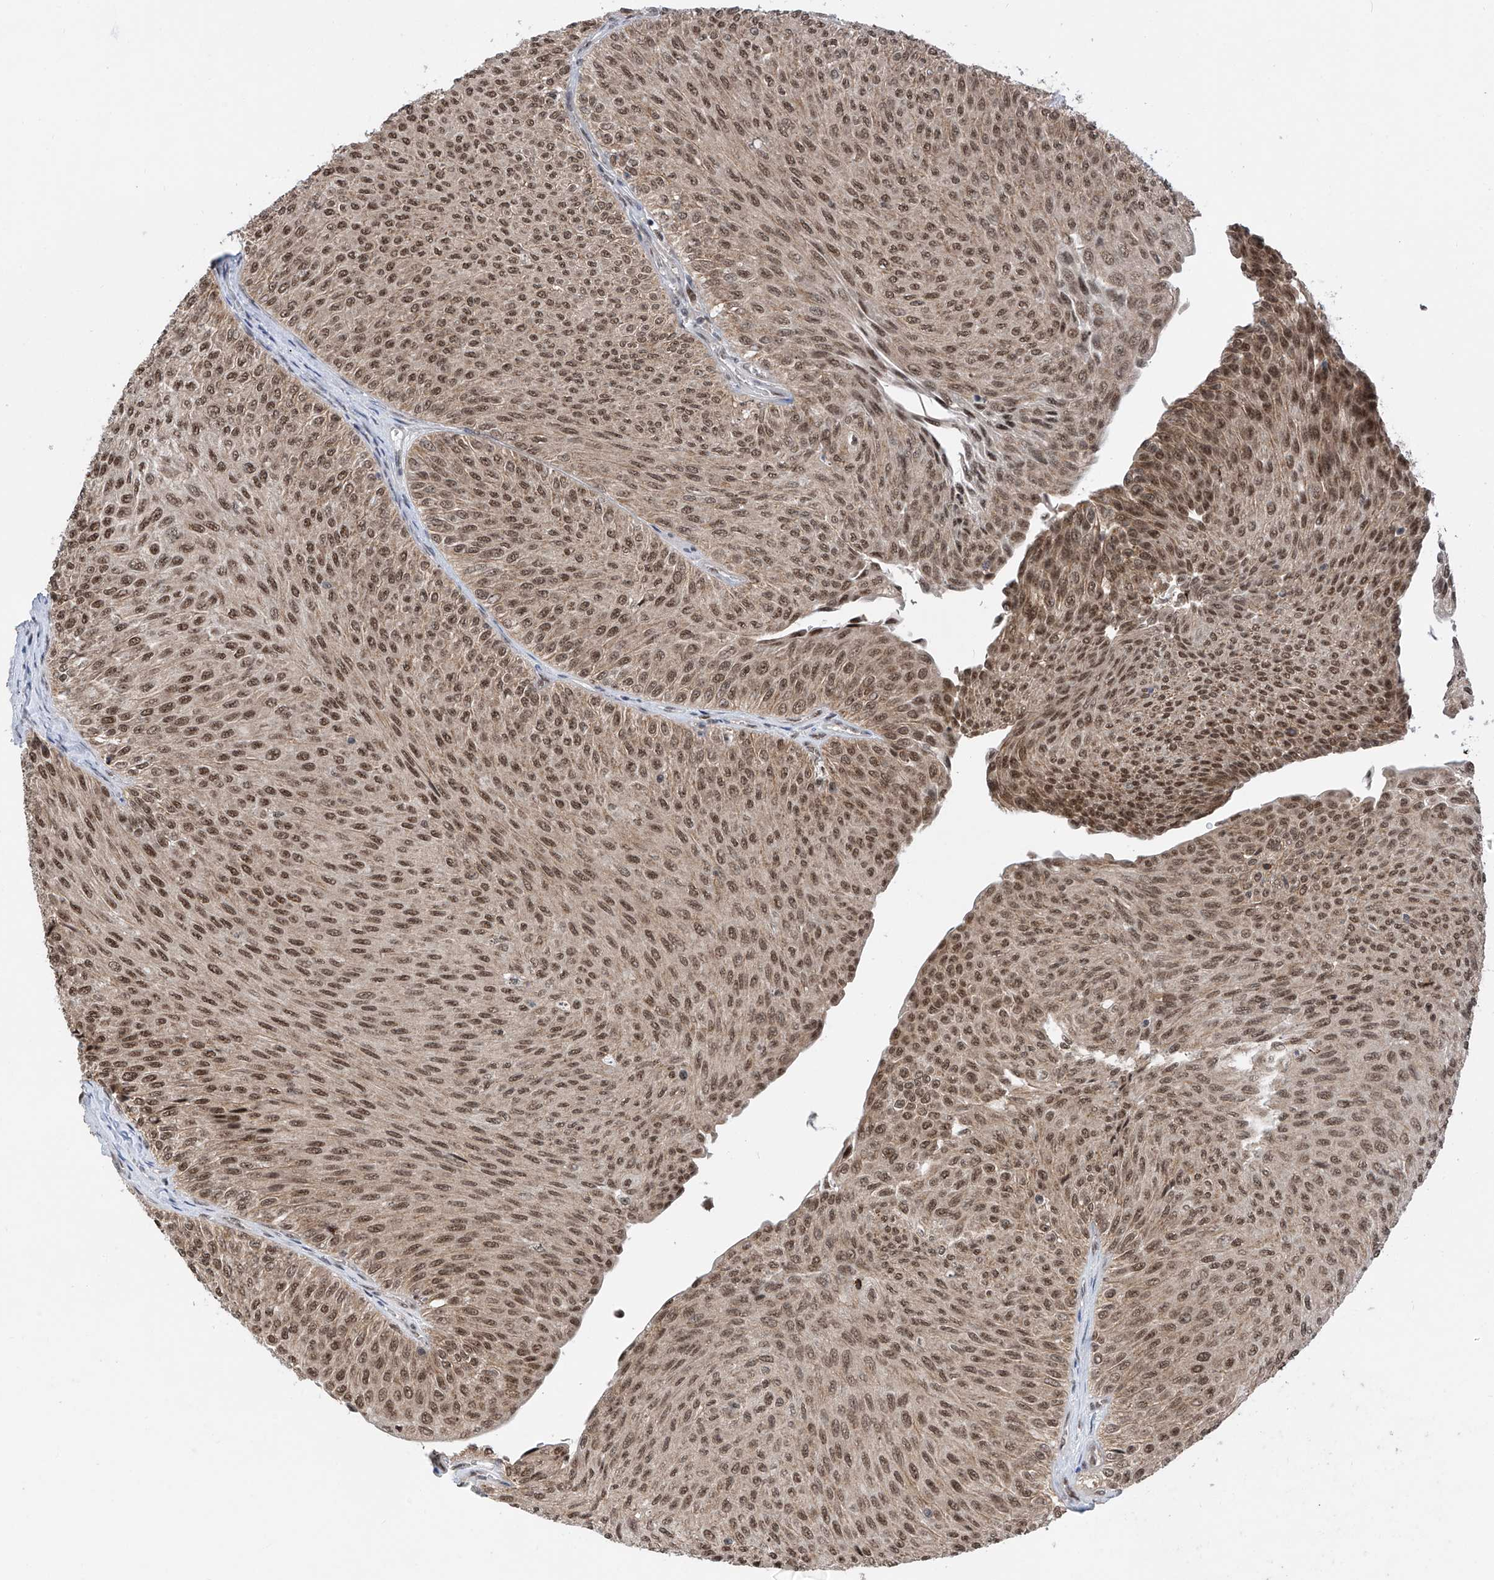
{"staining": {"intensity": "moderate", "quantity": ">75%", "location": "nuclear"}, "tissue": "urothelial cancer", "cell_type": "Tumor cells", "image_type": "cancer", "snomed": [{"axis": "morphology", "description": "Urothelial carcinoma, Low grade"}, {"axis": "topography", "description": "Urinary bladder"}], "caption": "Tumor cells exhibit moderate nuclear expression in approximately >75% of cells in urothelial cancer. Nuclei are stained in blue.", "gene": "RPAIN", "patient": {"sex": "male", "age": 78}}